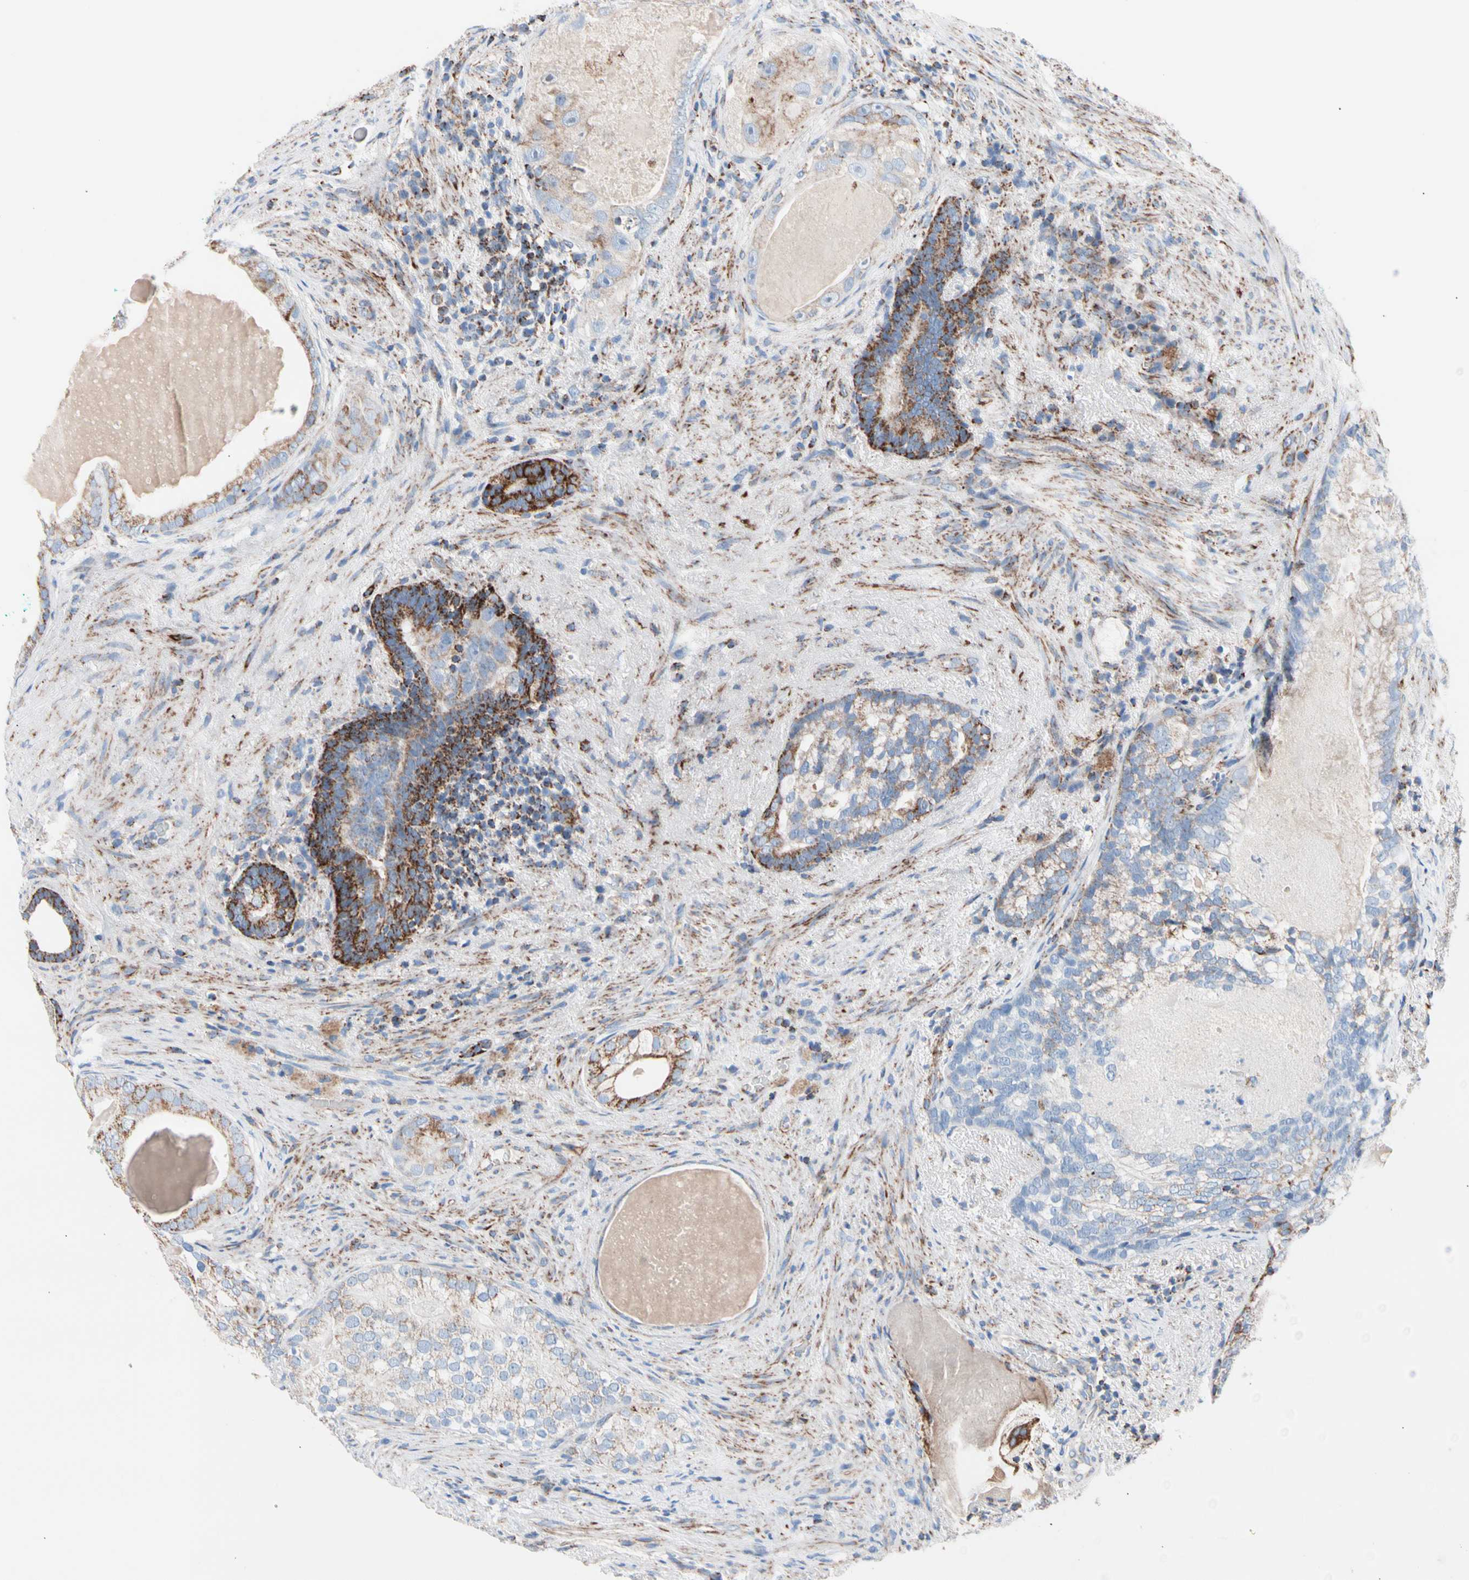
{"staining": {"intensity": "strong", "quantity": "<25%", "location": "cytoplasmic/membranous"}, "tissue": "prostate cancer", "cell_type": "Tumor cells", "image_type": "cancer", "snomed": [{"axis": "morphology", "description": "Adenocarcinoma, High grade"}, {"axis": "topography", "description": "Prostate"}], "caption": "IHC histopathology image of neoplastic tissue: prostate high-grade adenocarcinoma stained using immunohistochemistry (IHC) reveals medium levels of strong protein expression localized specifically in the cytoplasmic/membranous of tumor cells, appearing as a cytoplasmic/membranous brown color.", "gene": "HK1", "patient": {"sex": "male", "age": 66}}